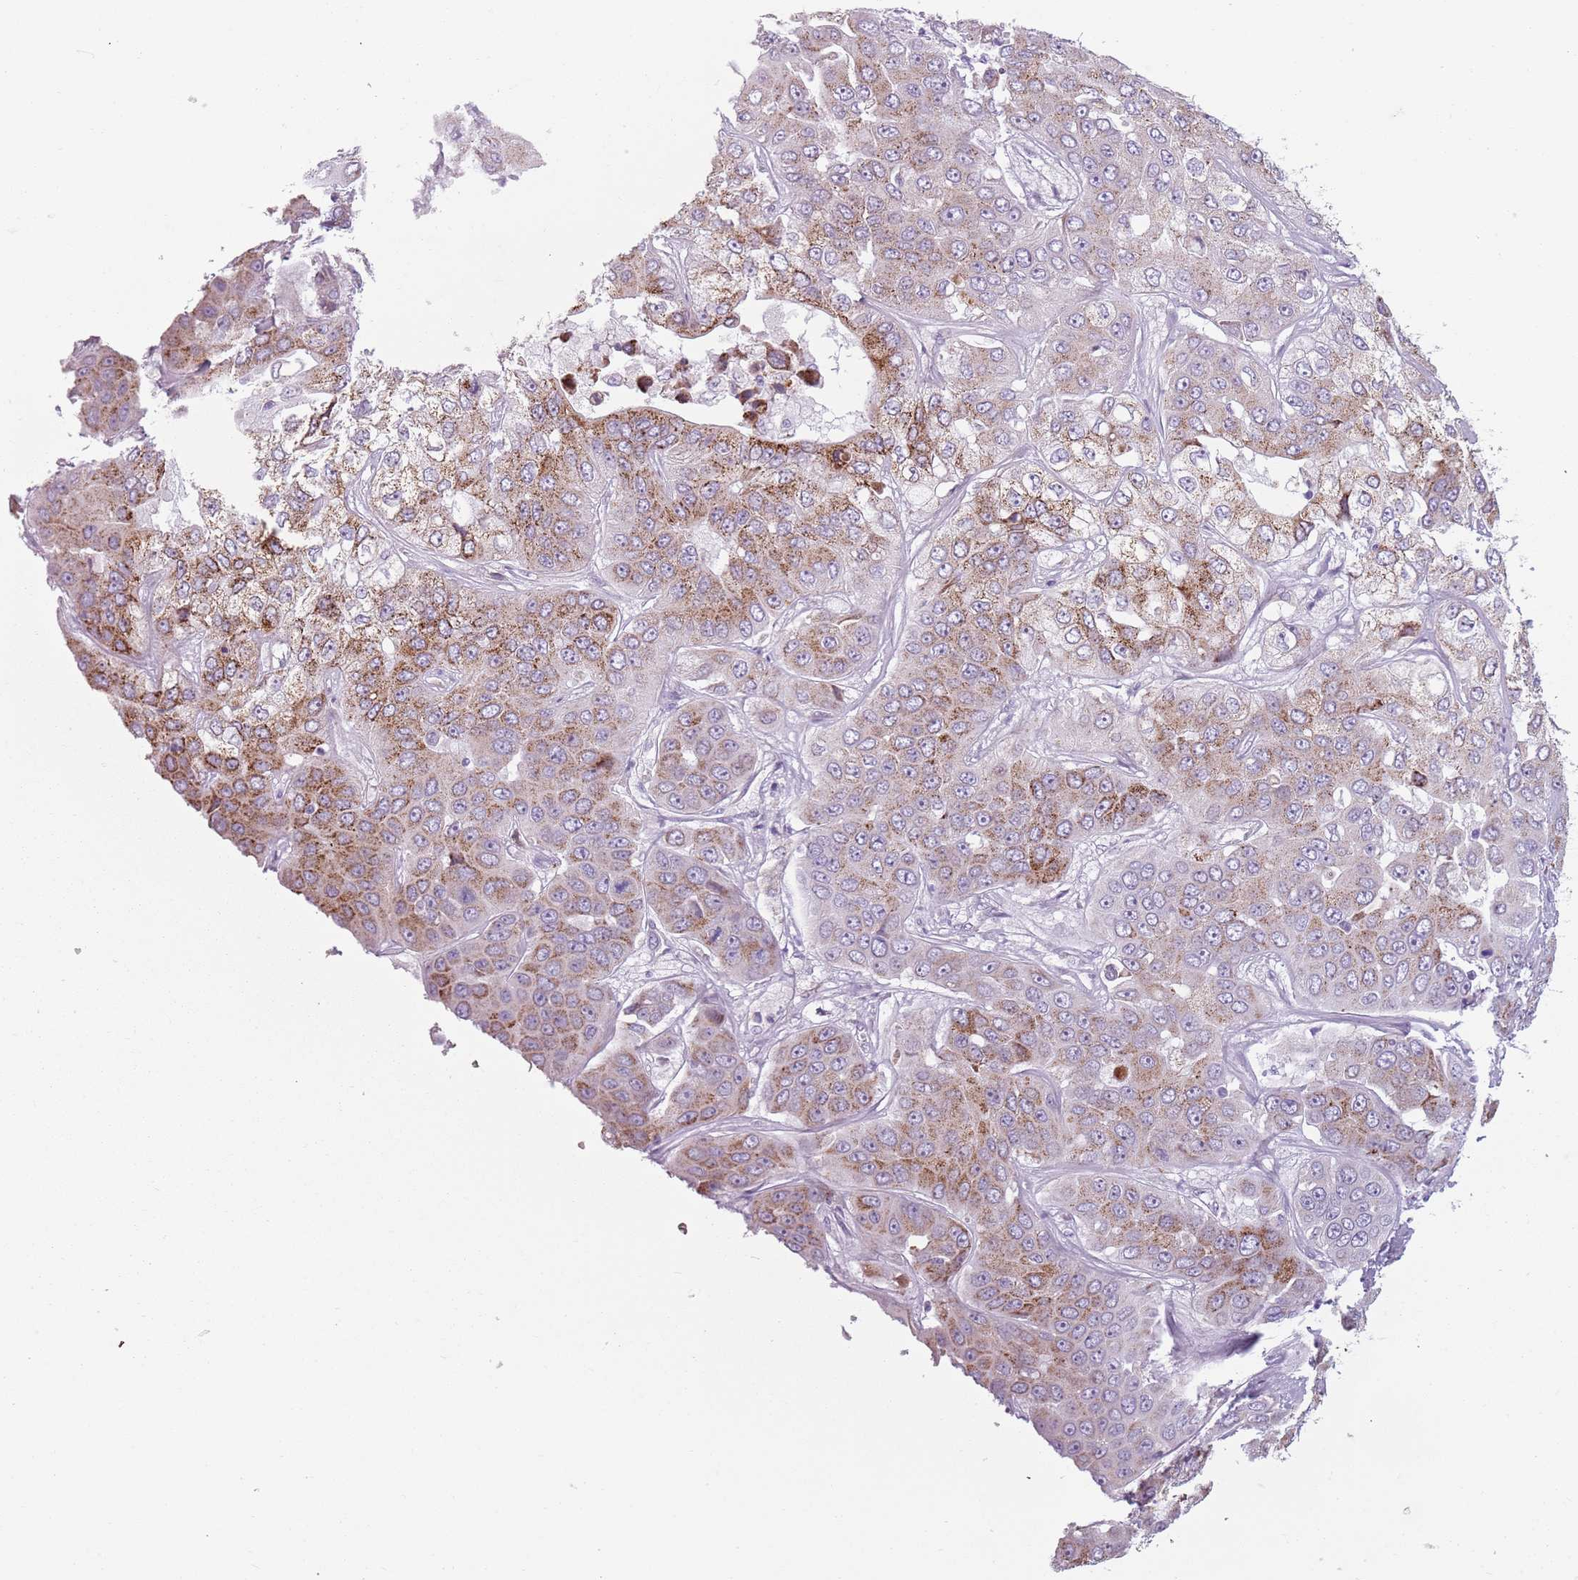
{"staining": {"intensity": "moderate", "quantity": "25%-75%", "location": "cytoplasmic/membranous"}, "tissue": "liver cancer", "cell_type": "Tumor cells", "image_type": "cancer", "snomed": [{"axis": "morphology", "description": "Cholangiocarcinoma"}, {"axis": "topography", "description": "Liver"}], "caption": "This is an image of immunohistochemistry (IHC) staining of liver cholangiocarcinoma, which shows moderate staining in the cytoplasmic/membranous of tumor cells.", "gene": "MEGF8", "patient": {"sex": "female", "age": 52}}